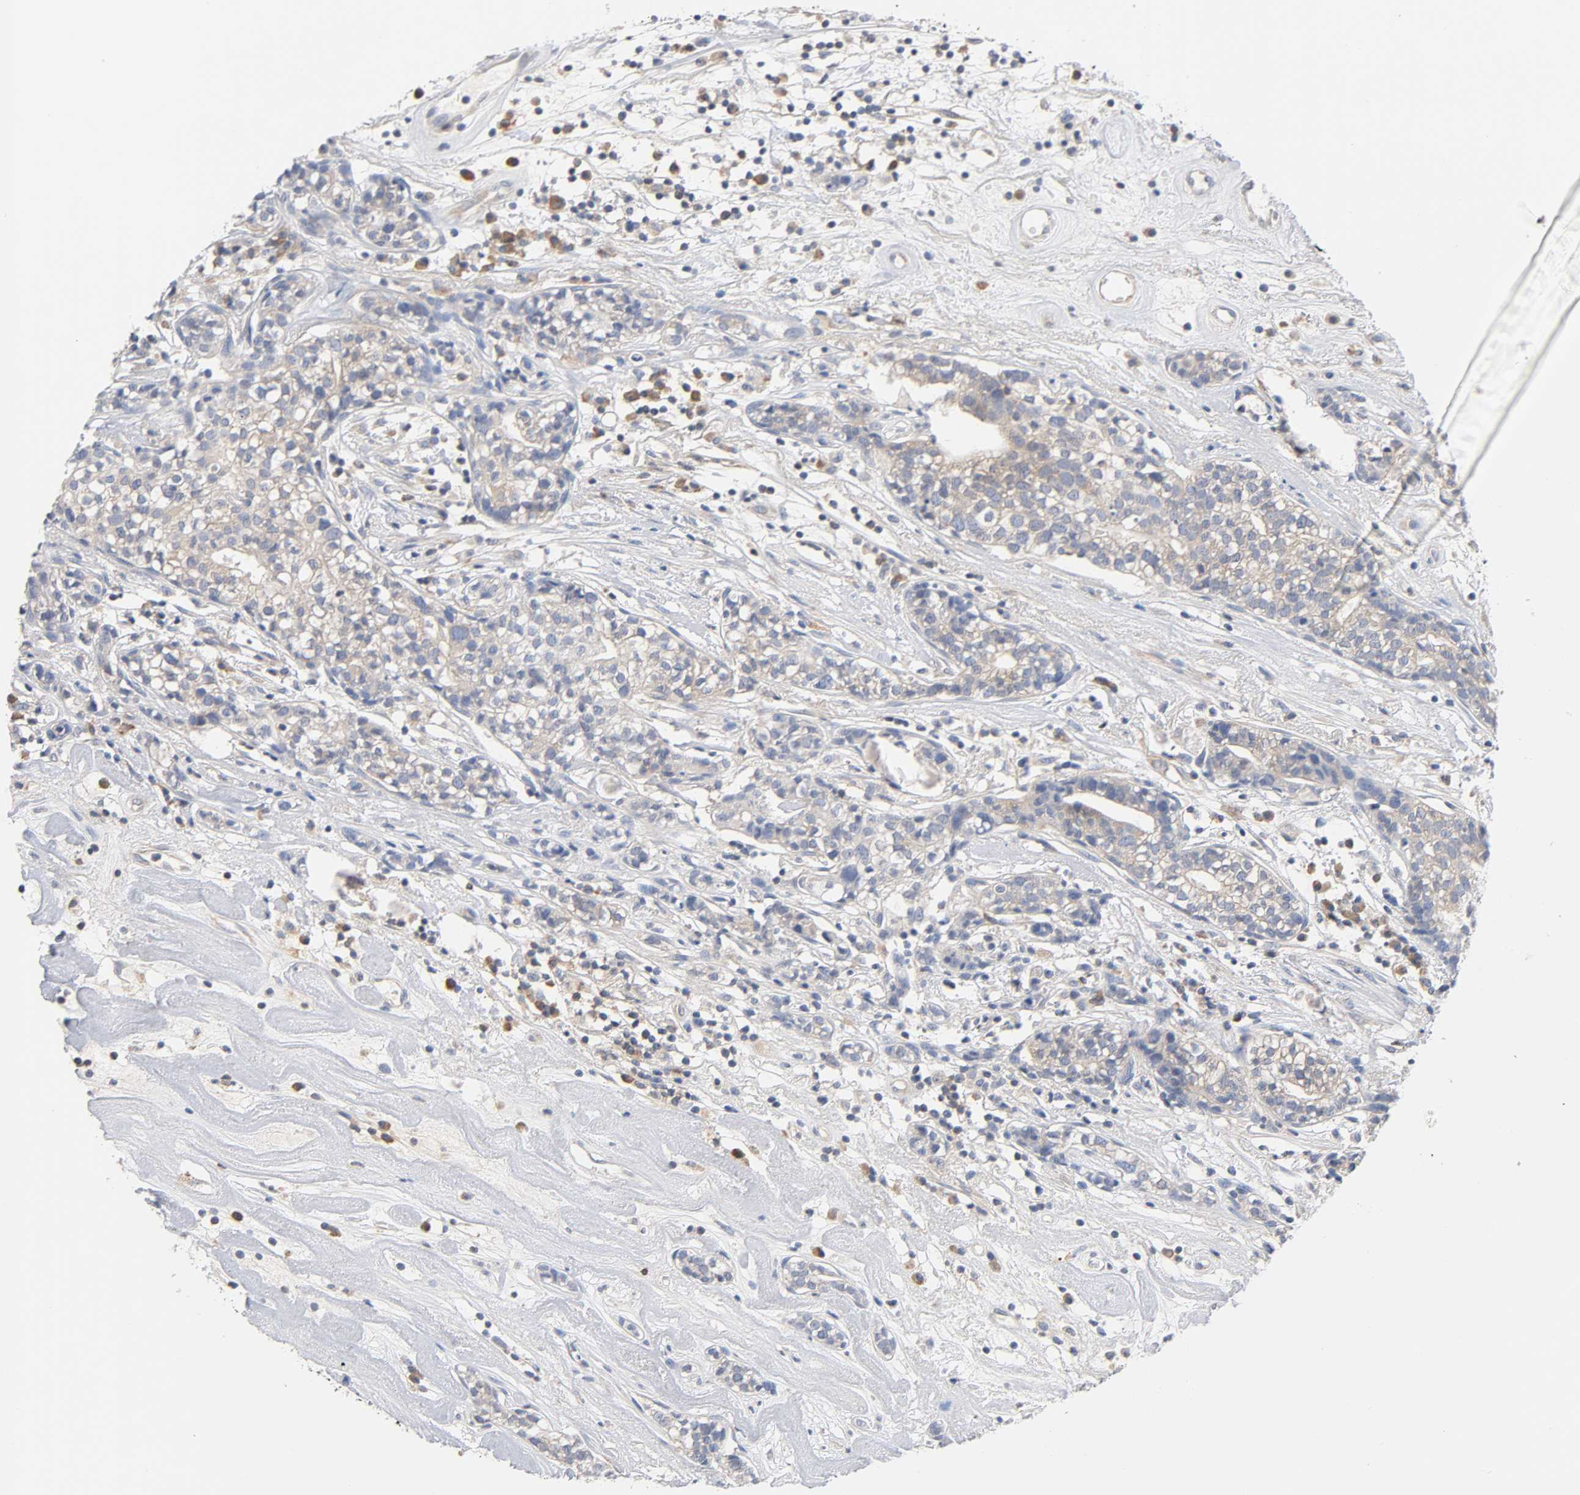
{"staining": {"intensity": "weak", "quantity": "25%-75%", "location": "cytoplasmic/membranous"}, "tissue": "head and neck cancer", "cell_type": "Tumor cells", "image_type": "cancer", "snomed": [{"axis": "morphology", "description": "Adenocarcinoma, NOS"}, {"axis": "topography", "description": "Salivary gland"}, {"axis": "topography", "description": "Head-Neck"}], "caption": "IHC micrograph of neoplastic tissue: human adenocarcinoma (head and neck) stained using IHC demonstrates low levels of weak protein expression localized specifically in the cytoplasmic/membranous of tumor cells, appearing as a cytoplasmic/membranous brown color.", "gene": "MALT1", "patient": {"sex": "female", "age": 65}}